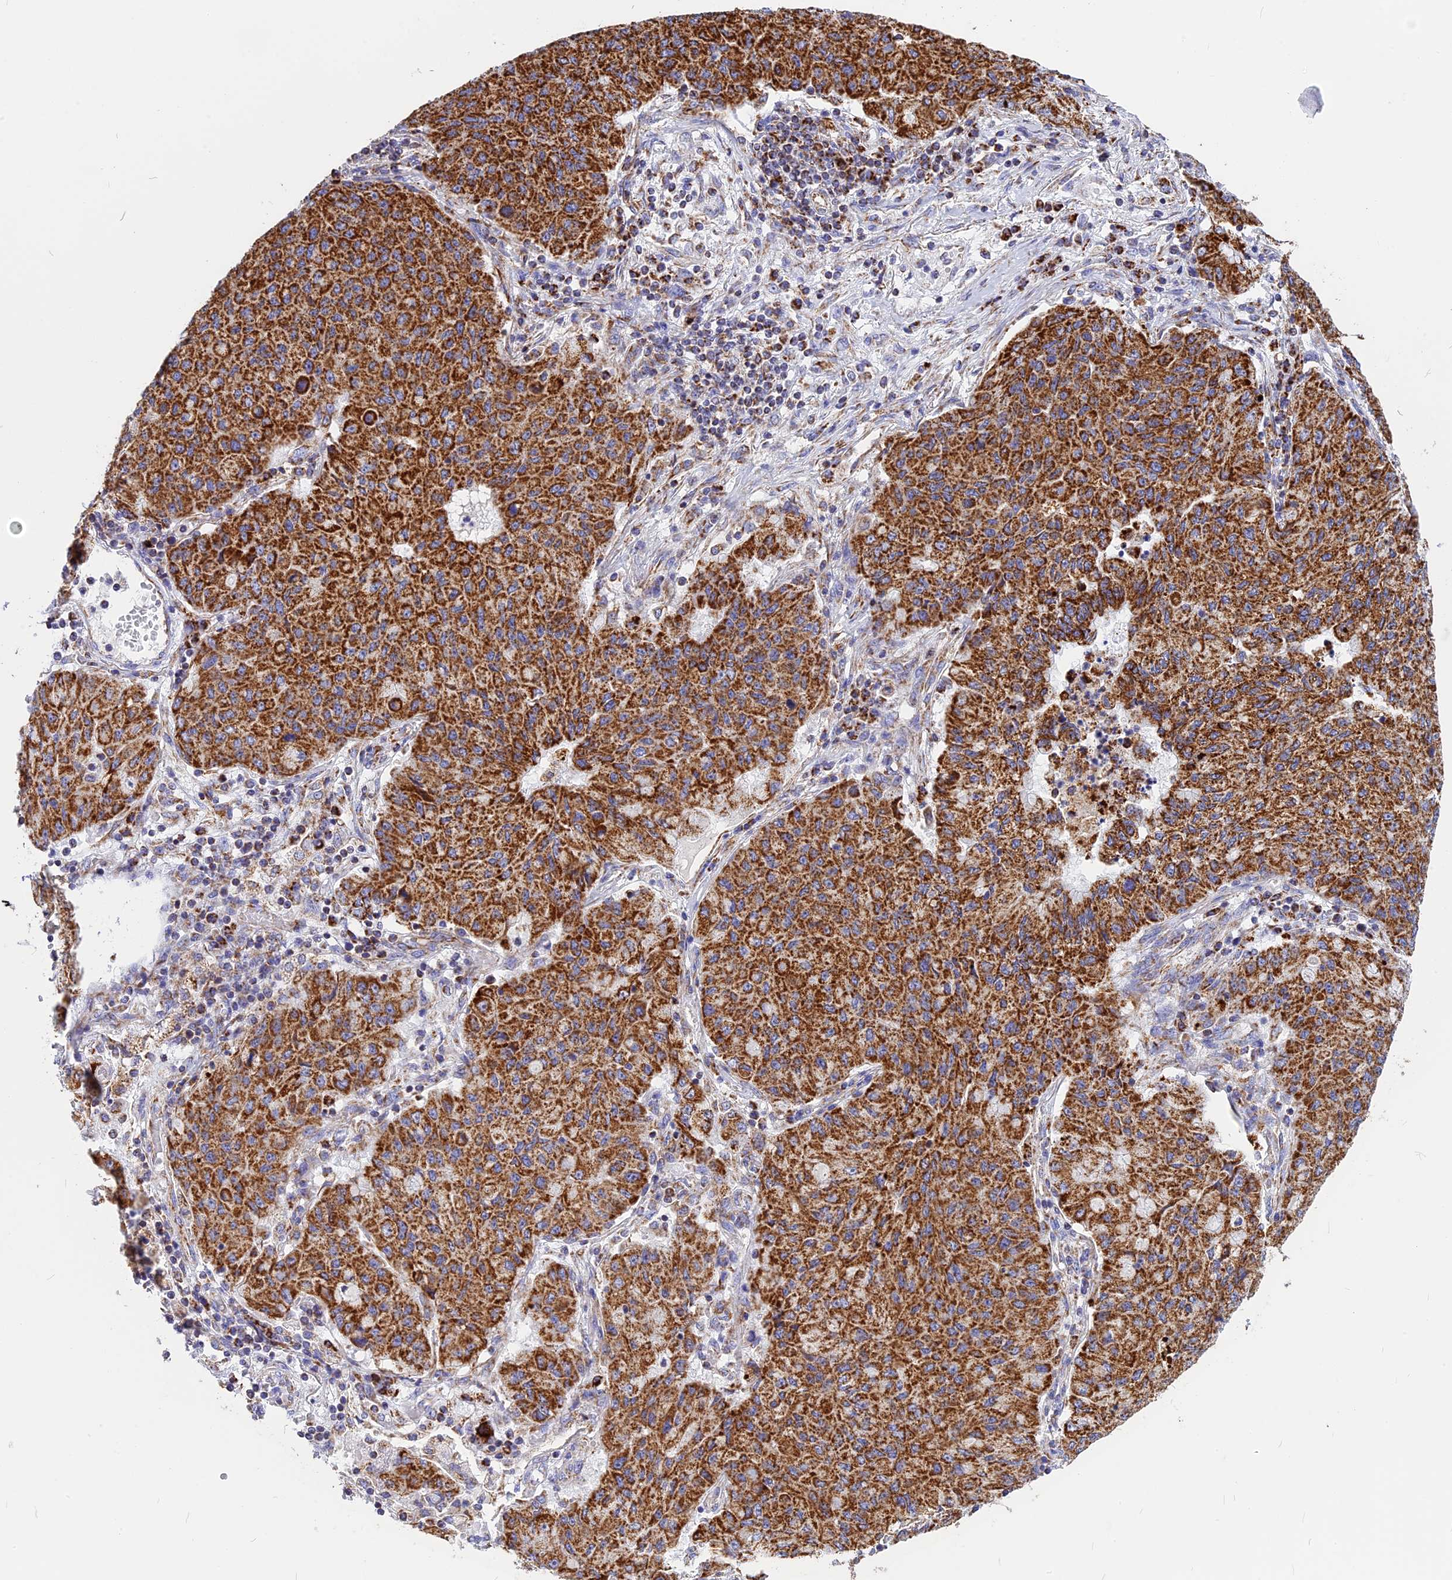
{"staining": {"intensity": "strong", "quantity": ">75%", "location": "cytoplasmic/membranous"}, "tissue": "lung cancer", "cell_type": "Tumor cells", "image_type": "cancer", "snomed": [{"axis": "morphology", "description": "Squamous cell carcinoma, NOS"}, {"axis": "topography", "description": "Lung"}], "caption": "Immunohistochemistry (IHC) of squamous cell carcinoma (lung) shows high levels of strong cytoplasmic/membranous staining in about >75% of tumor cells. (IHC, brightfield microscopy, high magnification).", "gene": "VDAC2", "patient": {"sex": "male", "age": 74}}